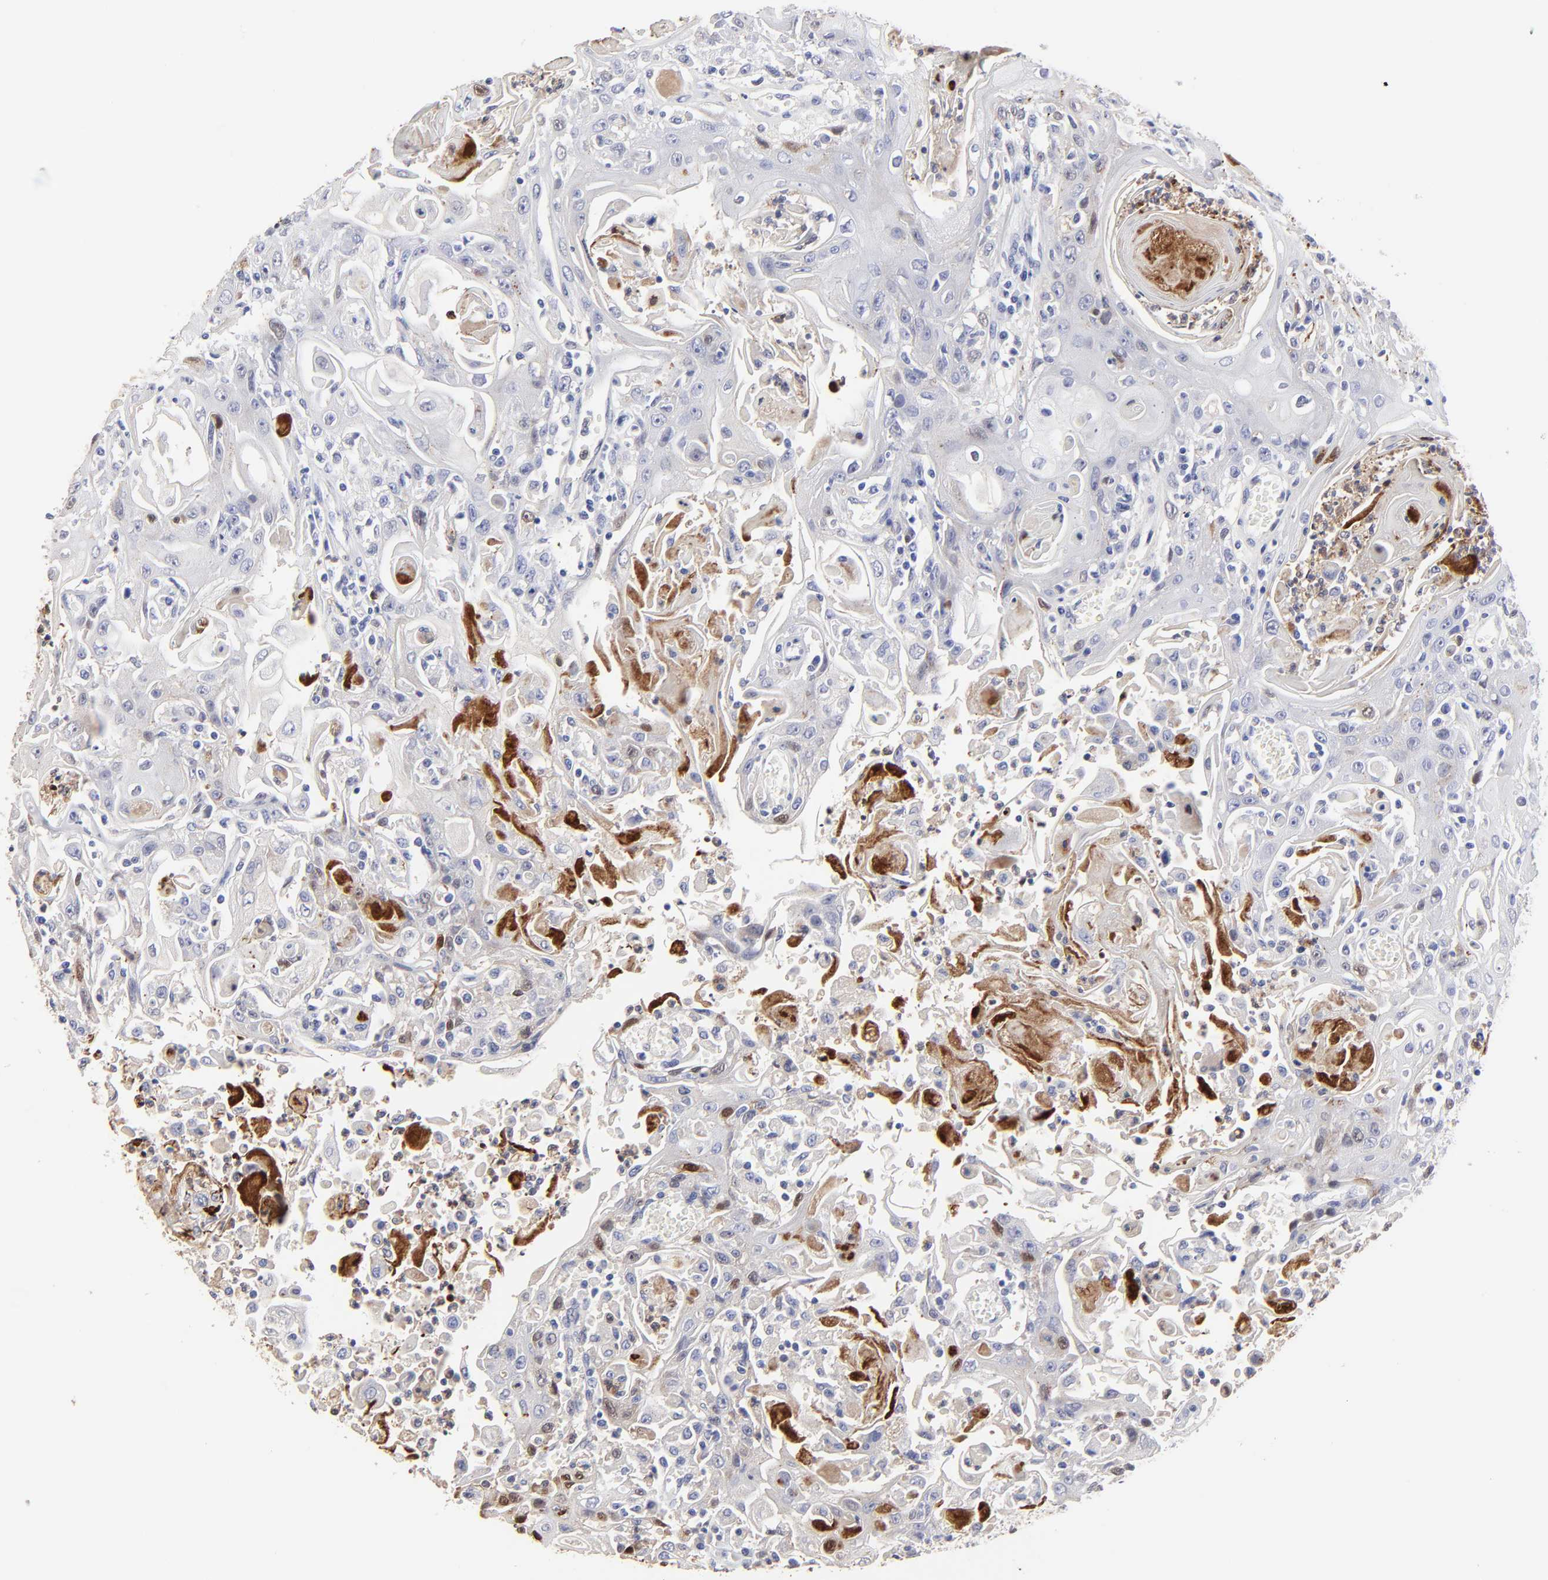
{"staining": {"intensity": "moderate", "quantity": "<25%", "location": "cytoplasmic/membranous,nuclear"}, "tissue": "head and neck cancer", "cell_type": "Tumor cells", "image_type": "cancer", "snomed": [{"axis": "morphology", "description": "Squamous cell carcinoma, NOS"}, {"axis": "topography", "description": "Oral tissue"}, {"axis": "topography", "description": "Head-Neck"}], "caption": "A brown stain labels moderate cytoplasmic/membranous and nuclear expression of a protein in head and neck cancer tumor cells.", "gene": "SMARCA1", "patient": {"sex": "female", "age": 76}}